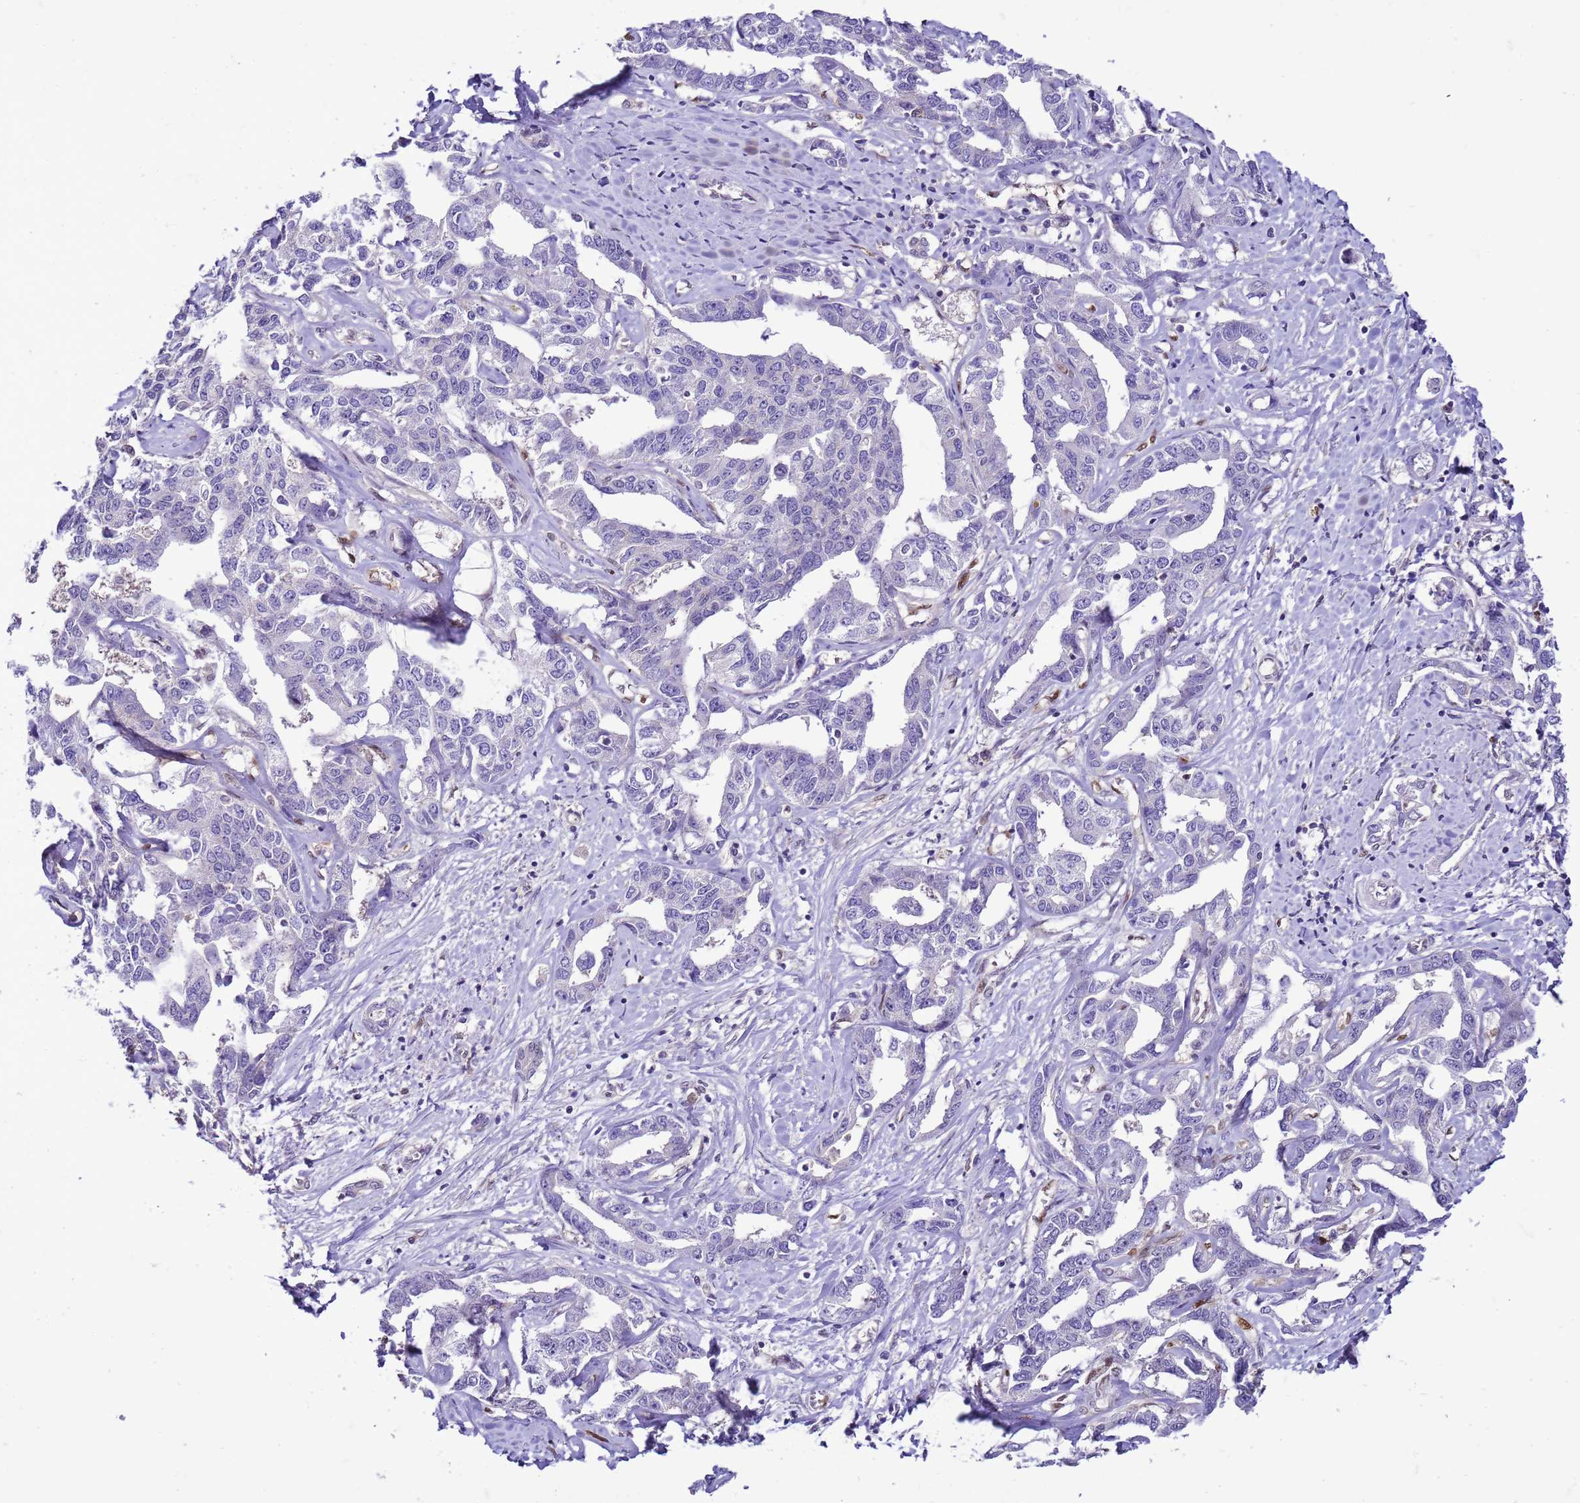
{"staining": {"intensity": "negative", "quantity": "none", "location": "none"}, "tissue": "liver cancer", "cell_type": "Tumor cells", "image_type": "cancer", "snomed": [{"axis": "morphology", "description": "Cholangiocarcinoma"}, {"axis": "topography", "description": "Liver"}], "caption": "An image of human liver cholangiocarcinoma is negative for staining in tumor cells. The staining is performed using DAB (3,3'-diaminobenzidine) brown chromogen with nuclei counter-stained in using hematoxylin.", "gene": "DDI2", "patient": {"sex": "male", "age": 59}}